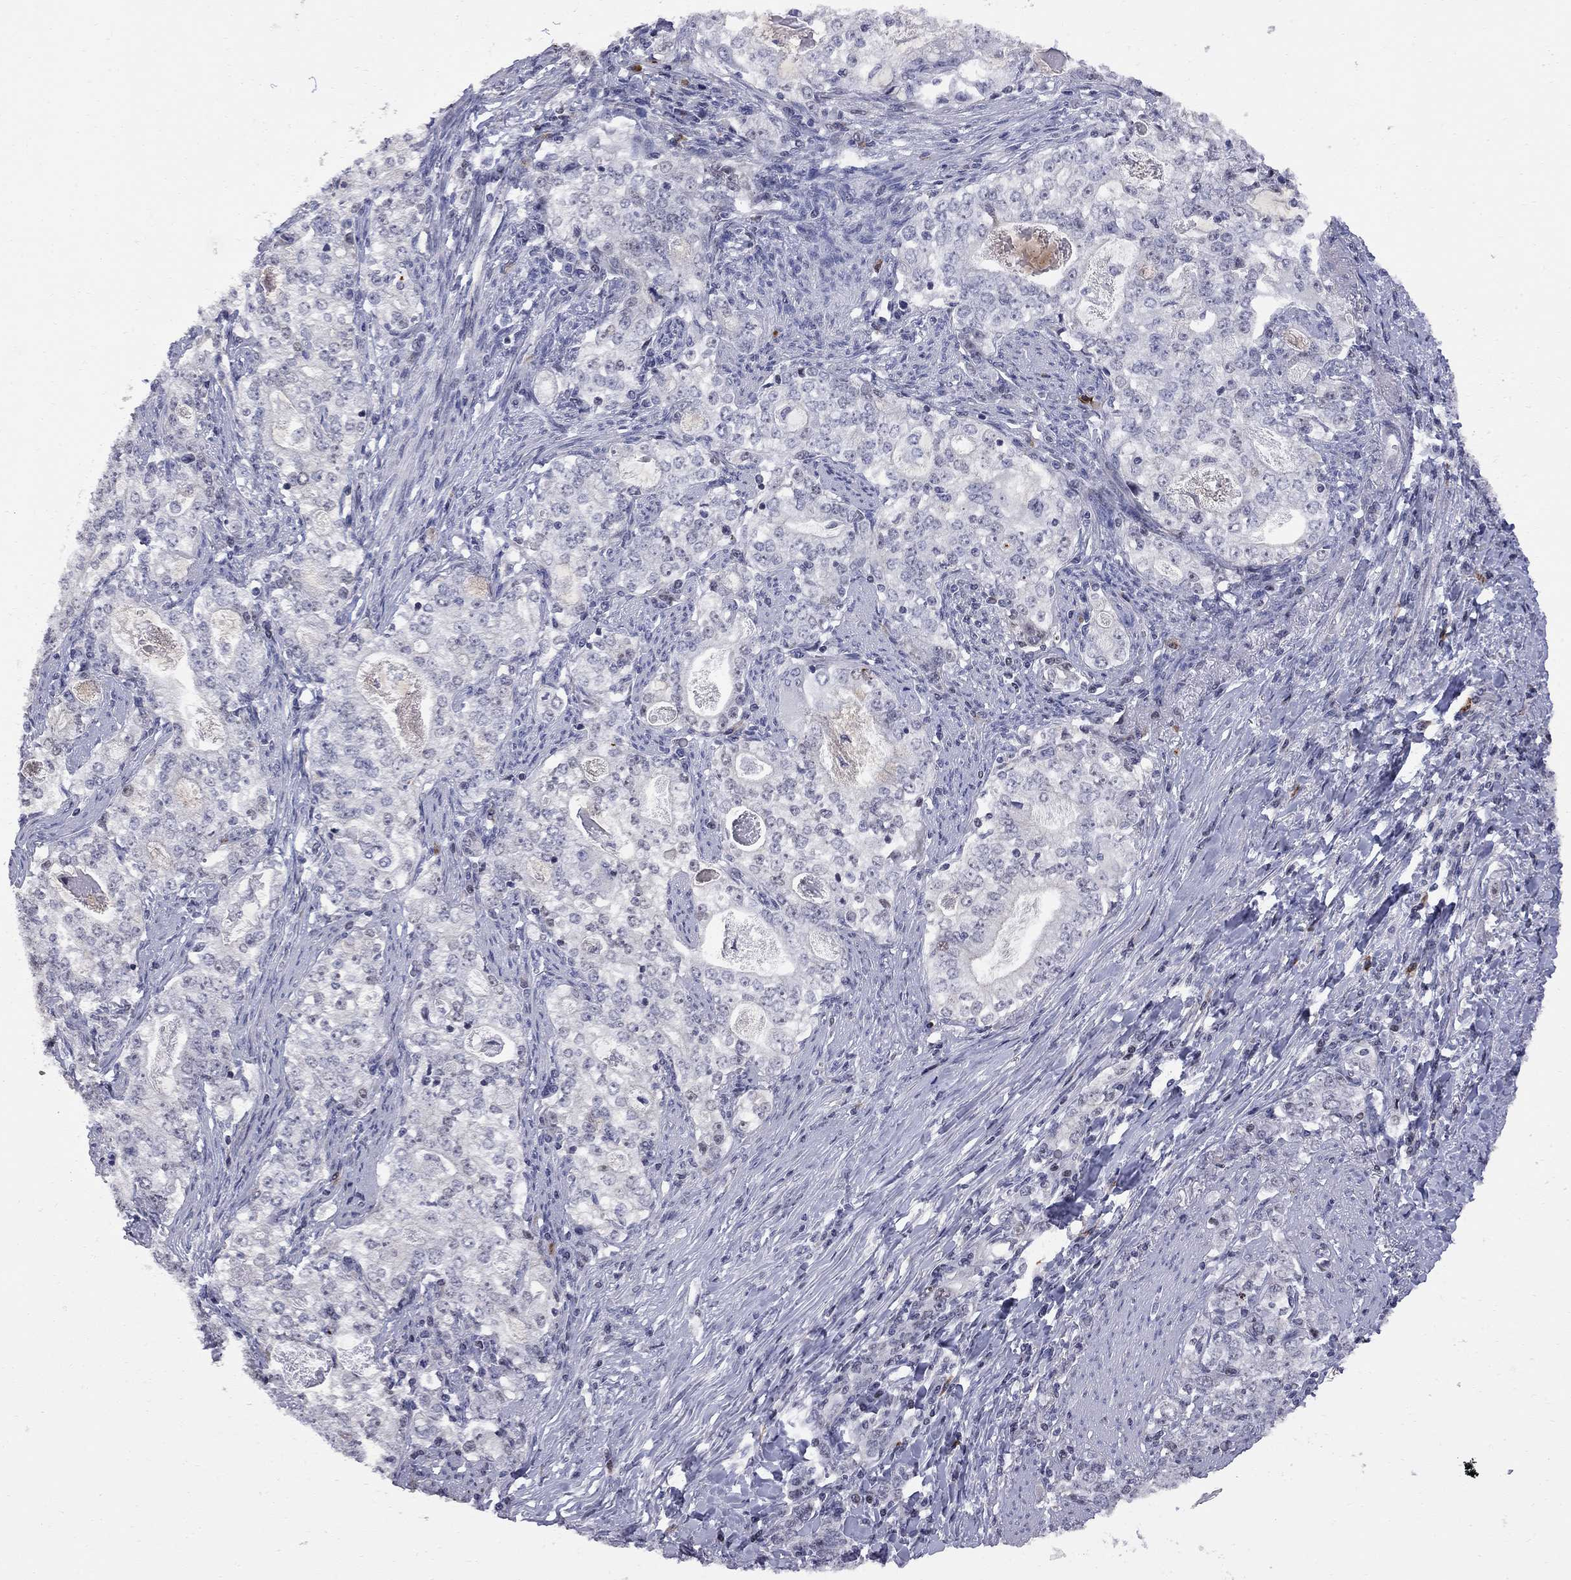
{"staining": {"intensity": "negative", "quantity": "none", "location": "none"}, "tissue": "stomach cancer", "cell_type": "Tumor cells", "image_type": "cancer", "snomed": [{"axis": "morphology", "description": "Adenocarcinoma, NOS"}, {"axis": "topography", "description": "Stomach, lower"}], "caption": "Tumor cells are negative for brown protein staining in stomach adenocarcinoma.", "gene": "DHX33", "patient": {"sex": "female", "age": 72}}